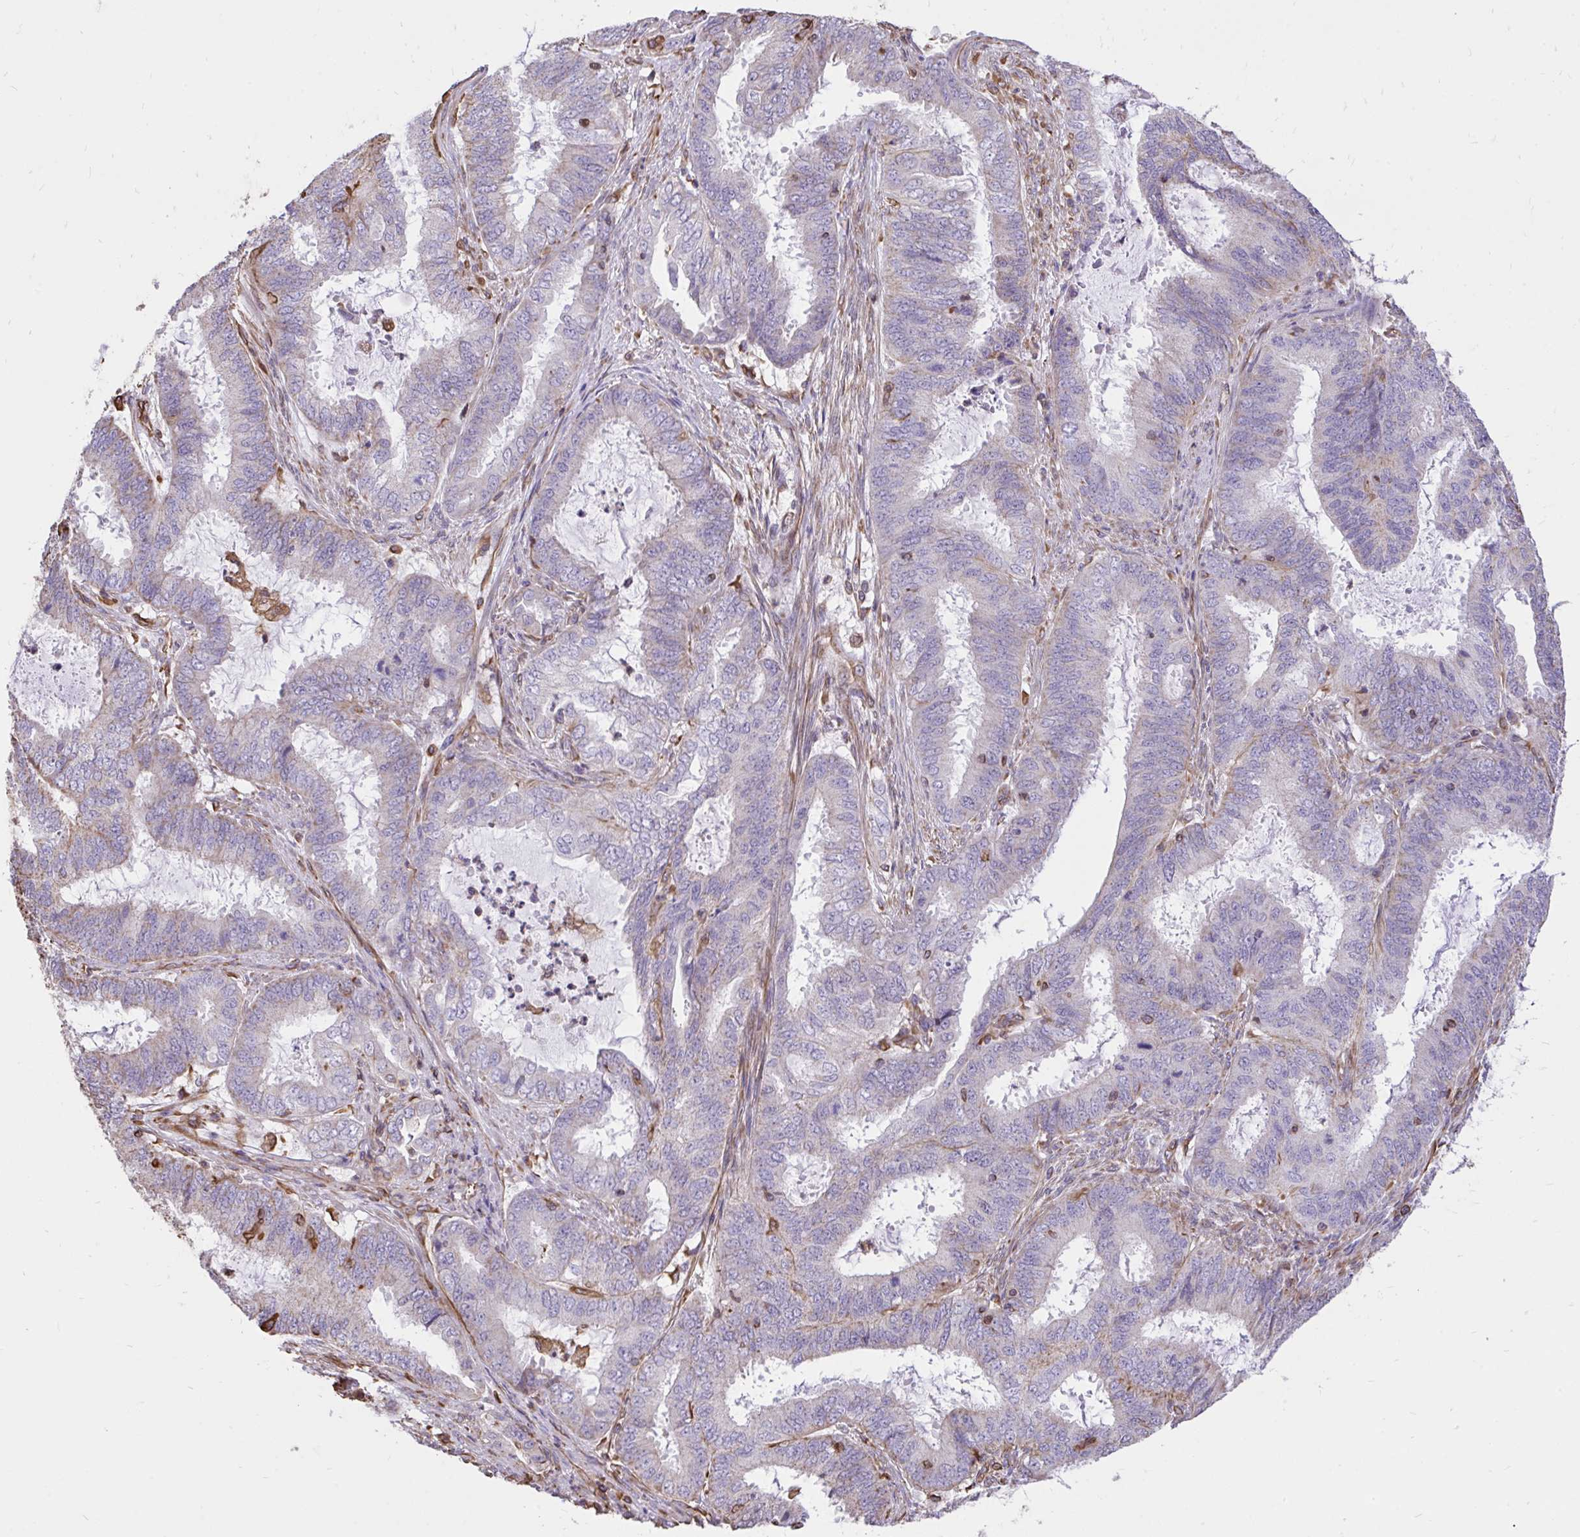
{"staining": {"intensity": "negative", "quantity": "none", "location": "none"}, "tissue": "endometrial cancer", "cell_type": "Tumor cells", "image_type": "cancer", "snomed": [{"axis": "morphology", "description": "Adenocarcinoma, NOS"}, {"axis": "topography", "description": "Endometrium"}], "caption": "High magnification brightfield microscopy of endometrial adenocarcinoma stained with DAB (brown) and counterstained with hematoxylin (blue): tumor cells show no significant positivity.", "gene": "RNF103", "patient": {"sex": "female", "age": 51}}